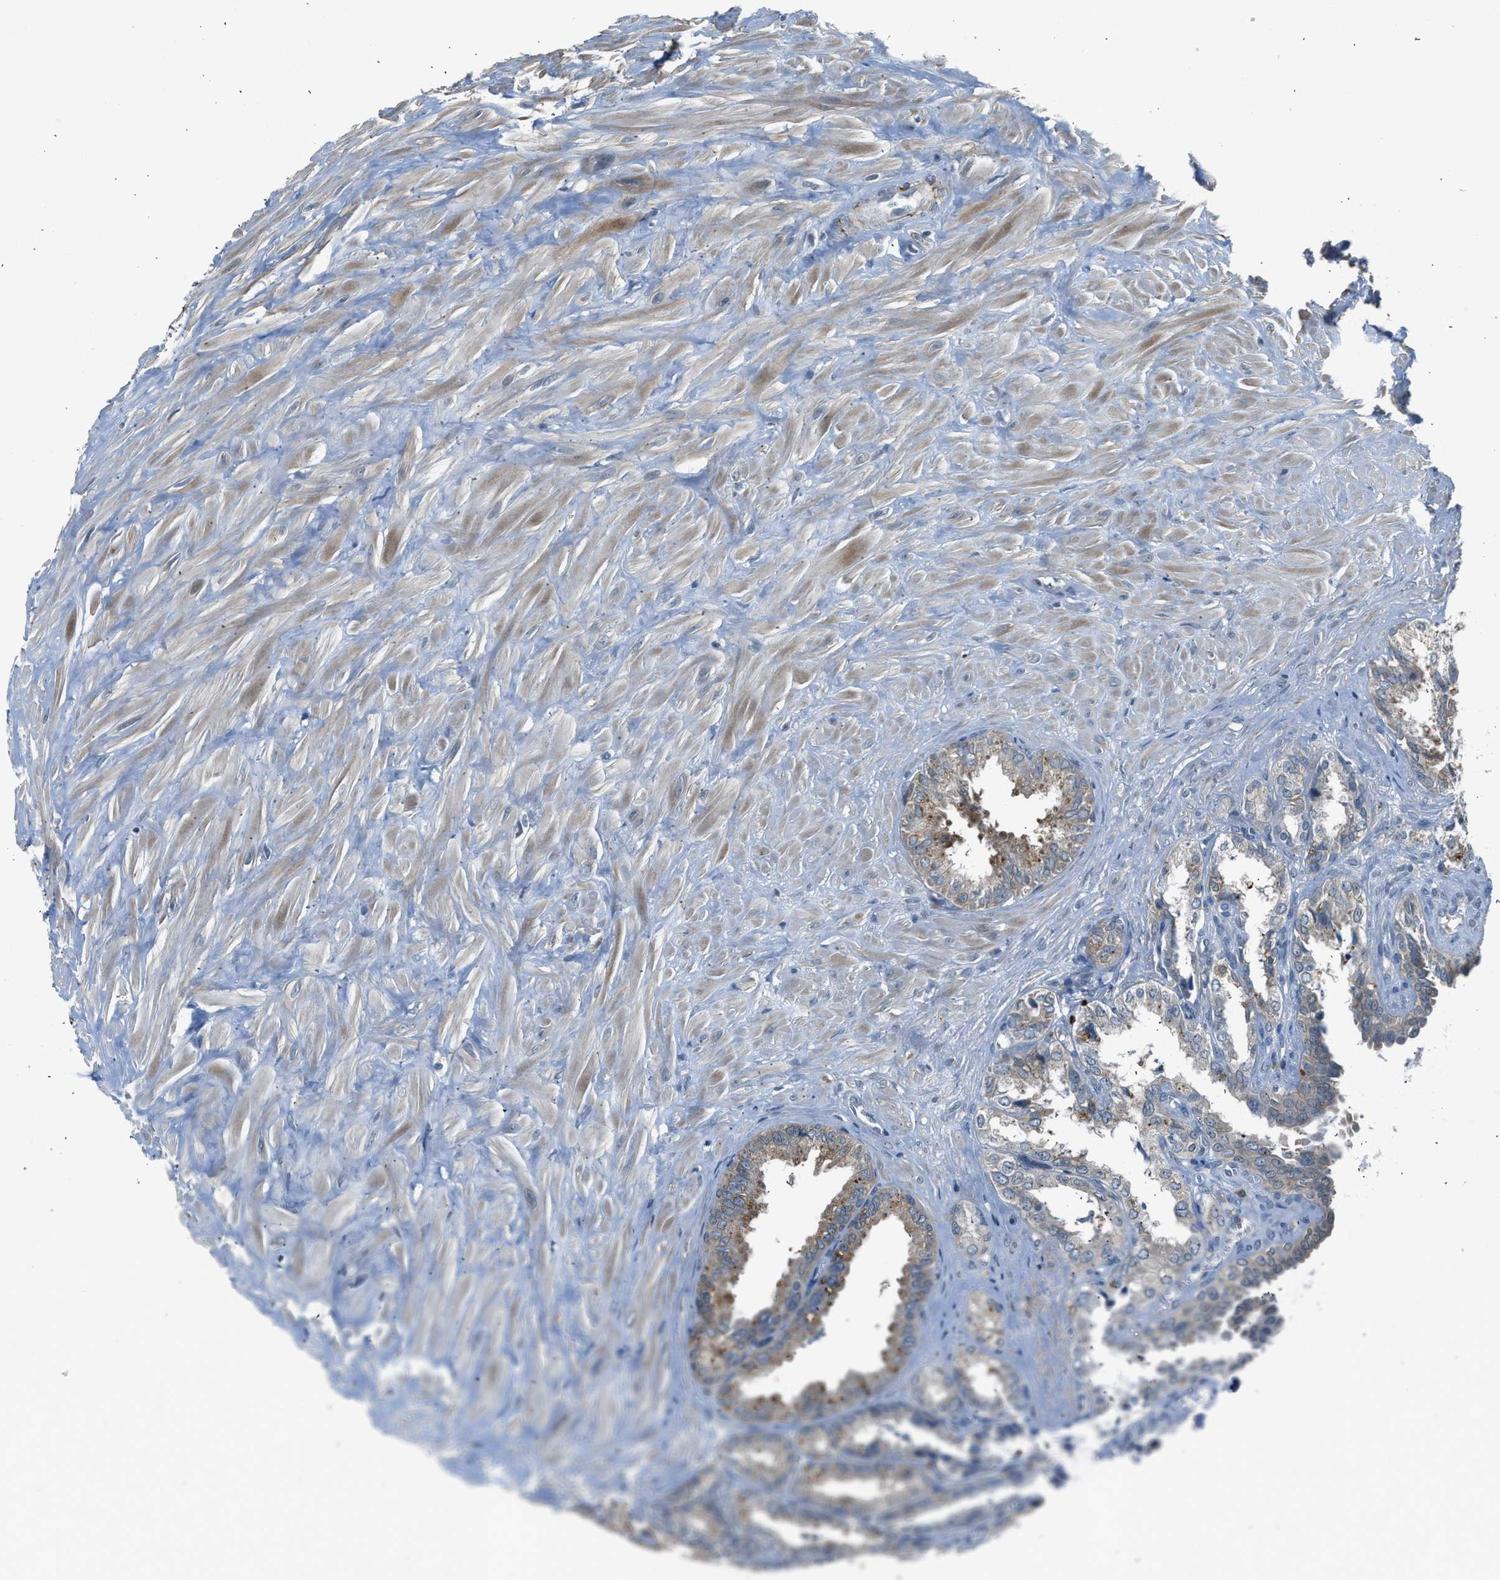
{"staining": {"intensity": "weak", "quantity": "25%-75%", "location": "cytoplasmic/membranous"}, "tissue": "seminal vesicle", "cell_type": "Glandular cells", "image_type": "normal", "snomed": [{"axis": "morphology", "description": "Normal tissue, NOS"}, {"axis": "topography", "description": "Seminal veicle"}], "caption": "Immunohistochemistry (DAB) staining of benign human seminal vesicle exhibits weak cytoplasmic/membranous protein expression in about 25%-75% of glandular cells. Using DAB (3,3'-diaminobenzidine) (brown) and hematoxylin (blue) stains, captured at high magnification using brightfield microscopy.", "gene": "LMLN", "patient": {"sex": "male", "age": 64}}